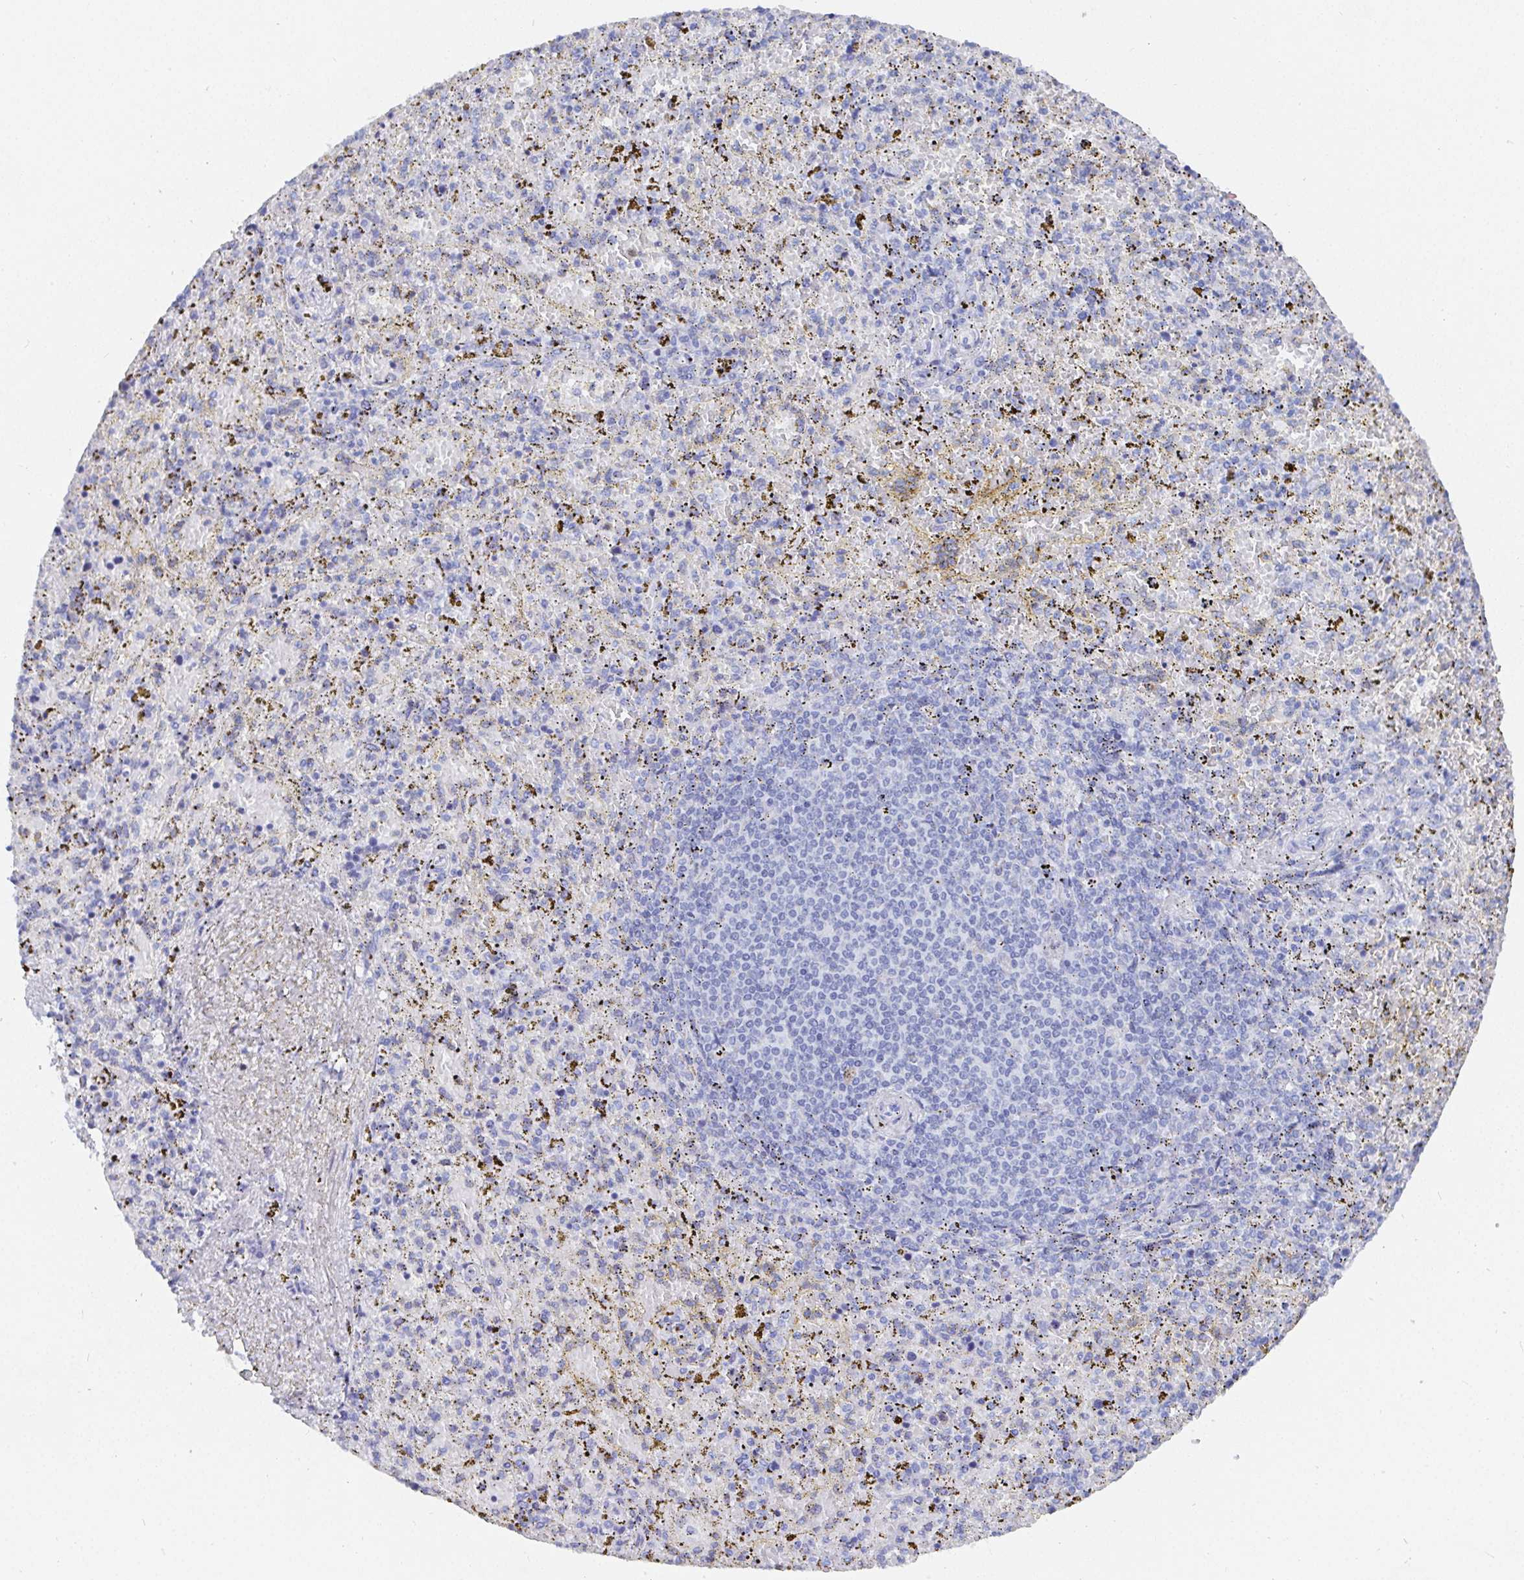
{"staining": {"intensity": "negative", "quantity": "none", "location": "none"}, "tissue": "spleen", "cell_type": "Cells in red pulp", "image_type": "normal", "snomed": [{"axis": "morphology", "description": "Normal tissue, NOS"}, {"axis": "topography", "description": "Spleen"}], "caption": "Benign spleen was stained to show a protein in brown. There is no significant expression in cells in red pulp. (Immunohistochemistry, brightfield microscopy, high magnification).", "gene": "GRIA1", "patient": {"sex": "female", "age": 50}}